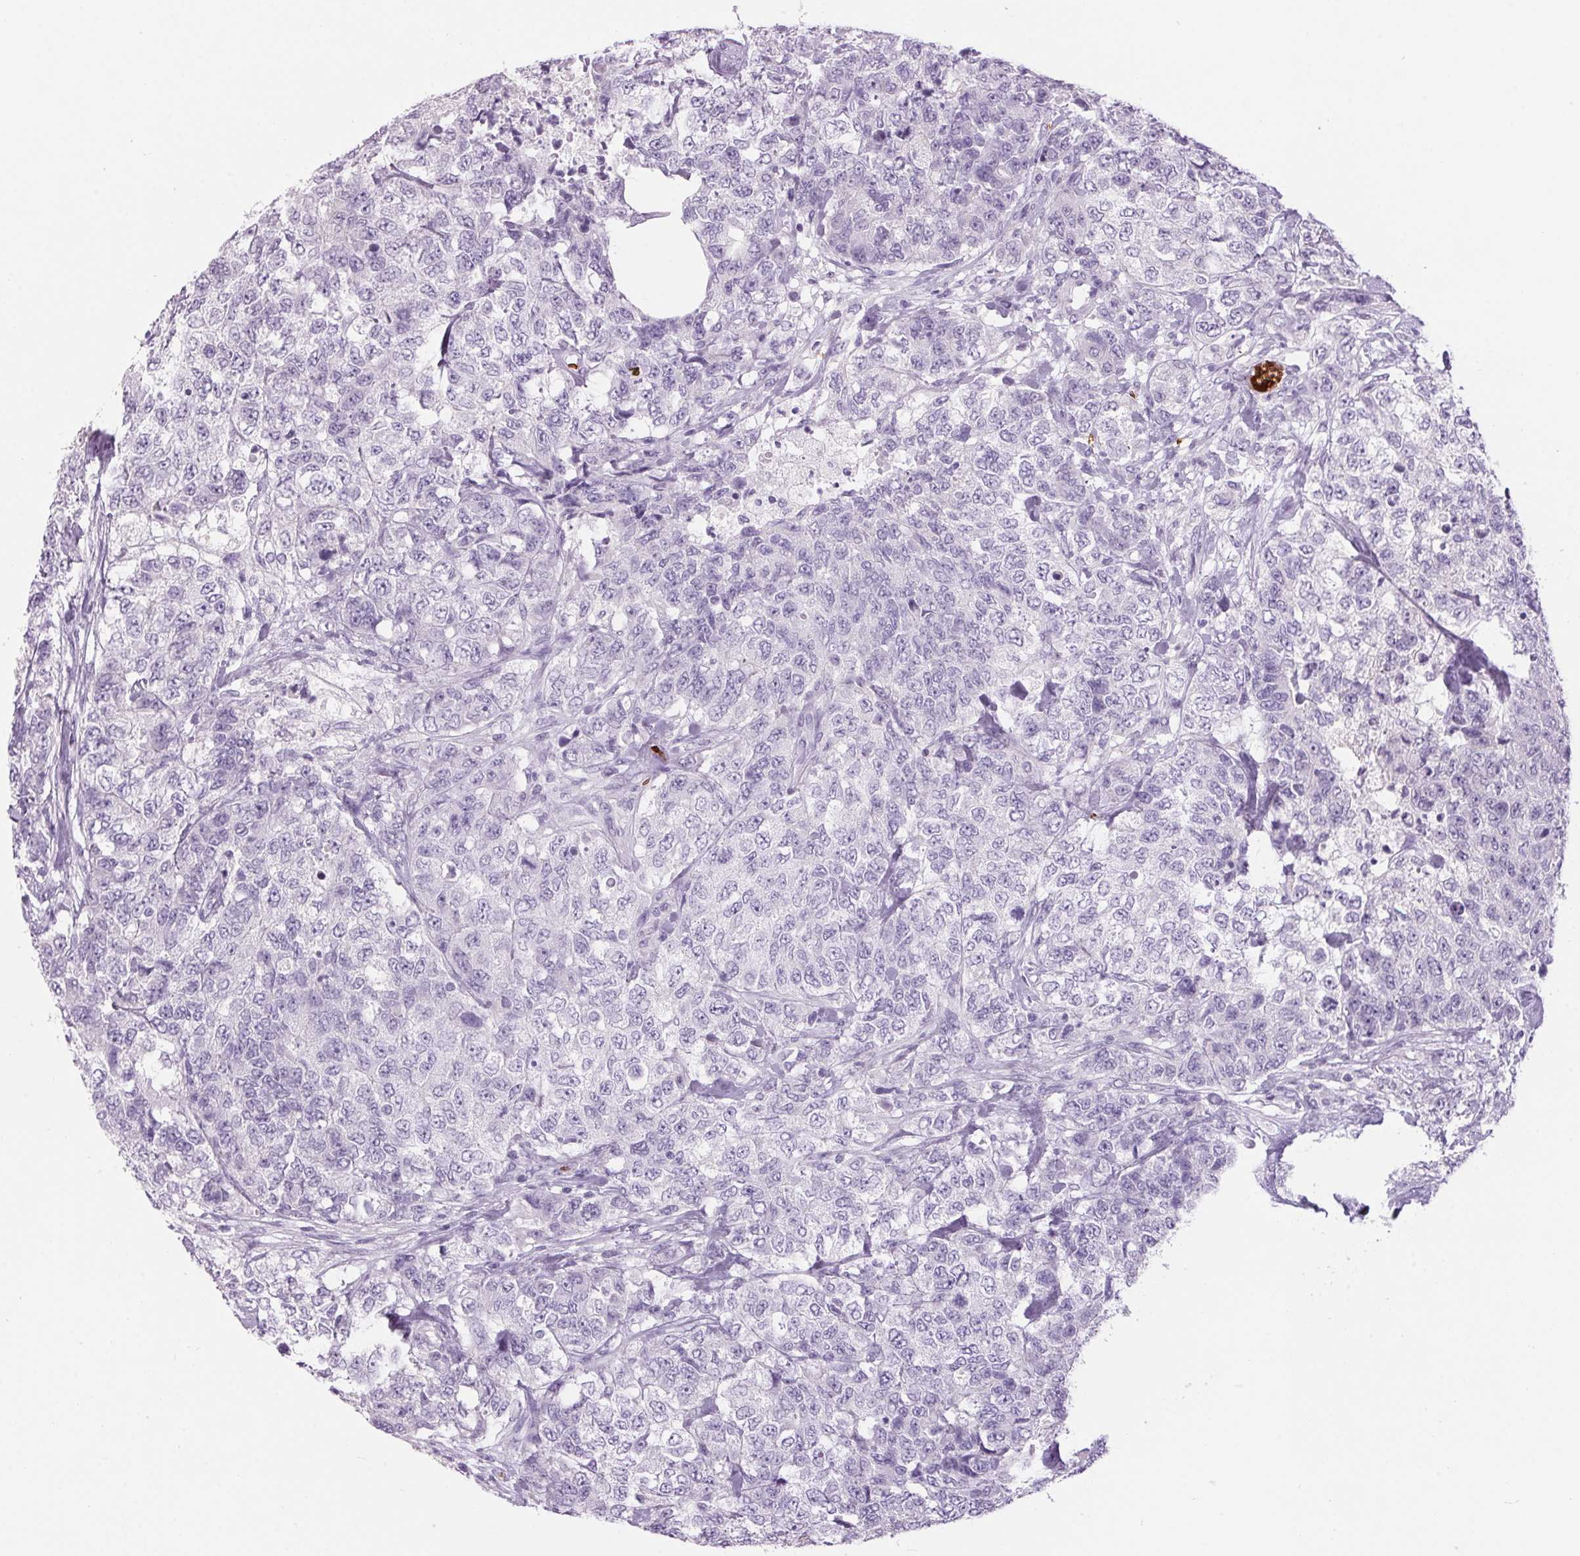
{"staining": {"intensity": "negative", "quantity": "none", "location": "none"}, "tissue": "urothelial cancer", "cell_type": "Tumor cells", "image_type": "cancer", "snomed": [{"axis": "morphology", "description": "Urothelial carcinoma, High grade"}, {"axis": "topography", "description": "Urinary bladder"}], "caption": "Immunohistochemistry photomicrograph of neoplastic tissue: high-grade urothelial carcinoma stained with DAB (3,3'-diaminobenzidine) displays no significant protein staining in tumor cells. (Brightfield microscopy of DAB IHC at high magnification).", "gene": "HBQ1", "patient": {"sex": "female", "age": 78}}